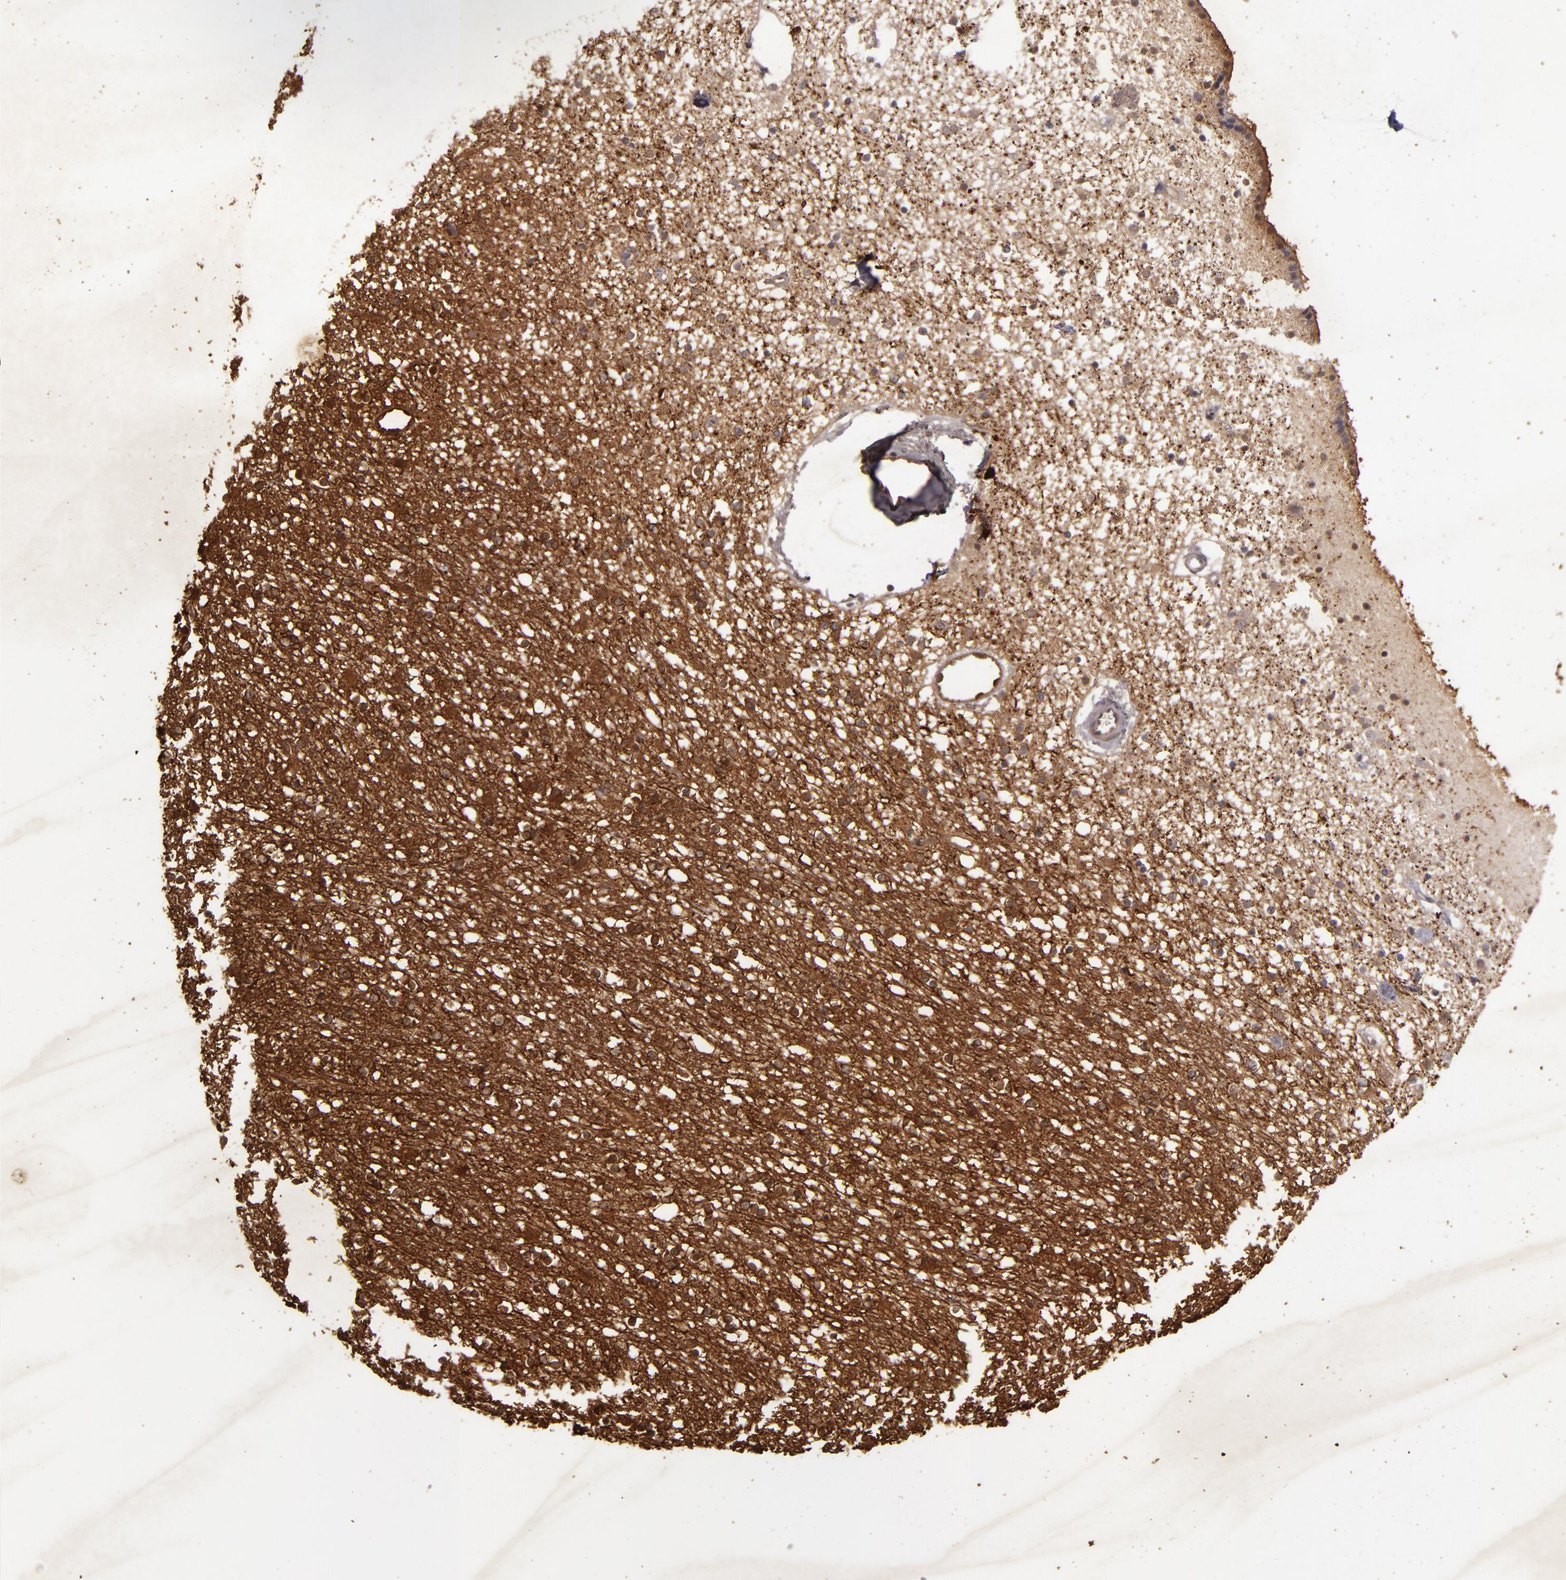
{"staining": {"intensity": "moderate", "quantity": ">75%", "location": "cytoplasmic/membranous"}, "tissue": "caudate", "cell_type": "Glial cells", "image_type": "normal", "snomed": [{"axis": "morphology", "description": "Normal tissue, NOS"}, {"axis": "topography", "description": "Lateral ventricle wall"}], "caption": "High-power microscopy captured an IHC micrograph of unremarkable caudate, revealing moderate cytoplasmic/membranous expression in approximately >75% of glial cells.", "gene": "SNCB", "patient": {"sex": "female", "age": 54}}